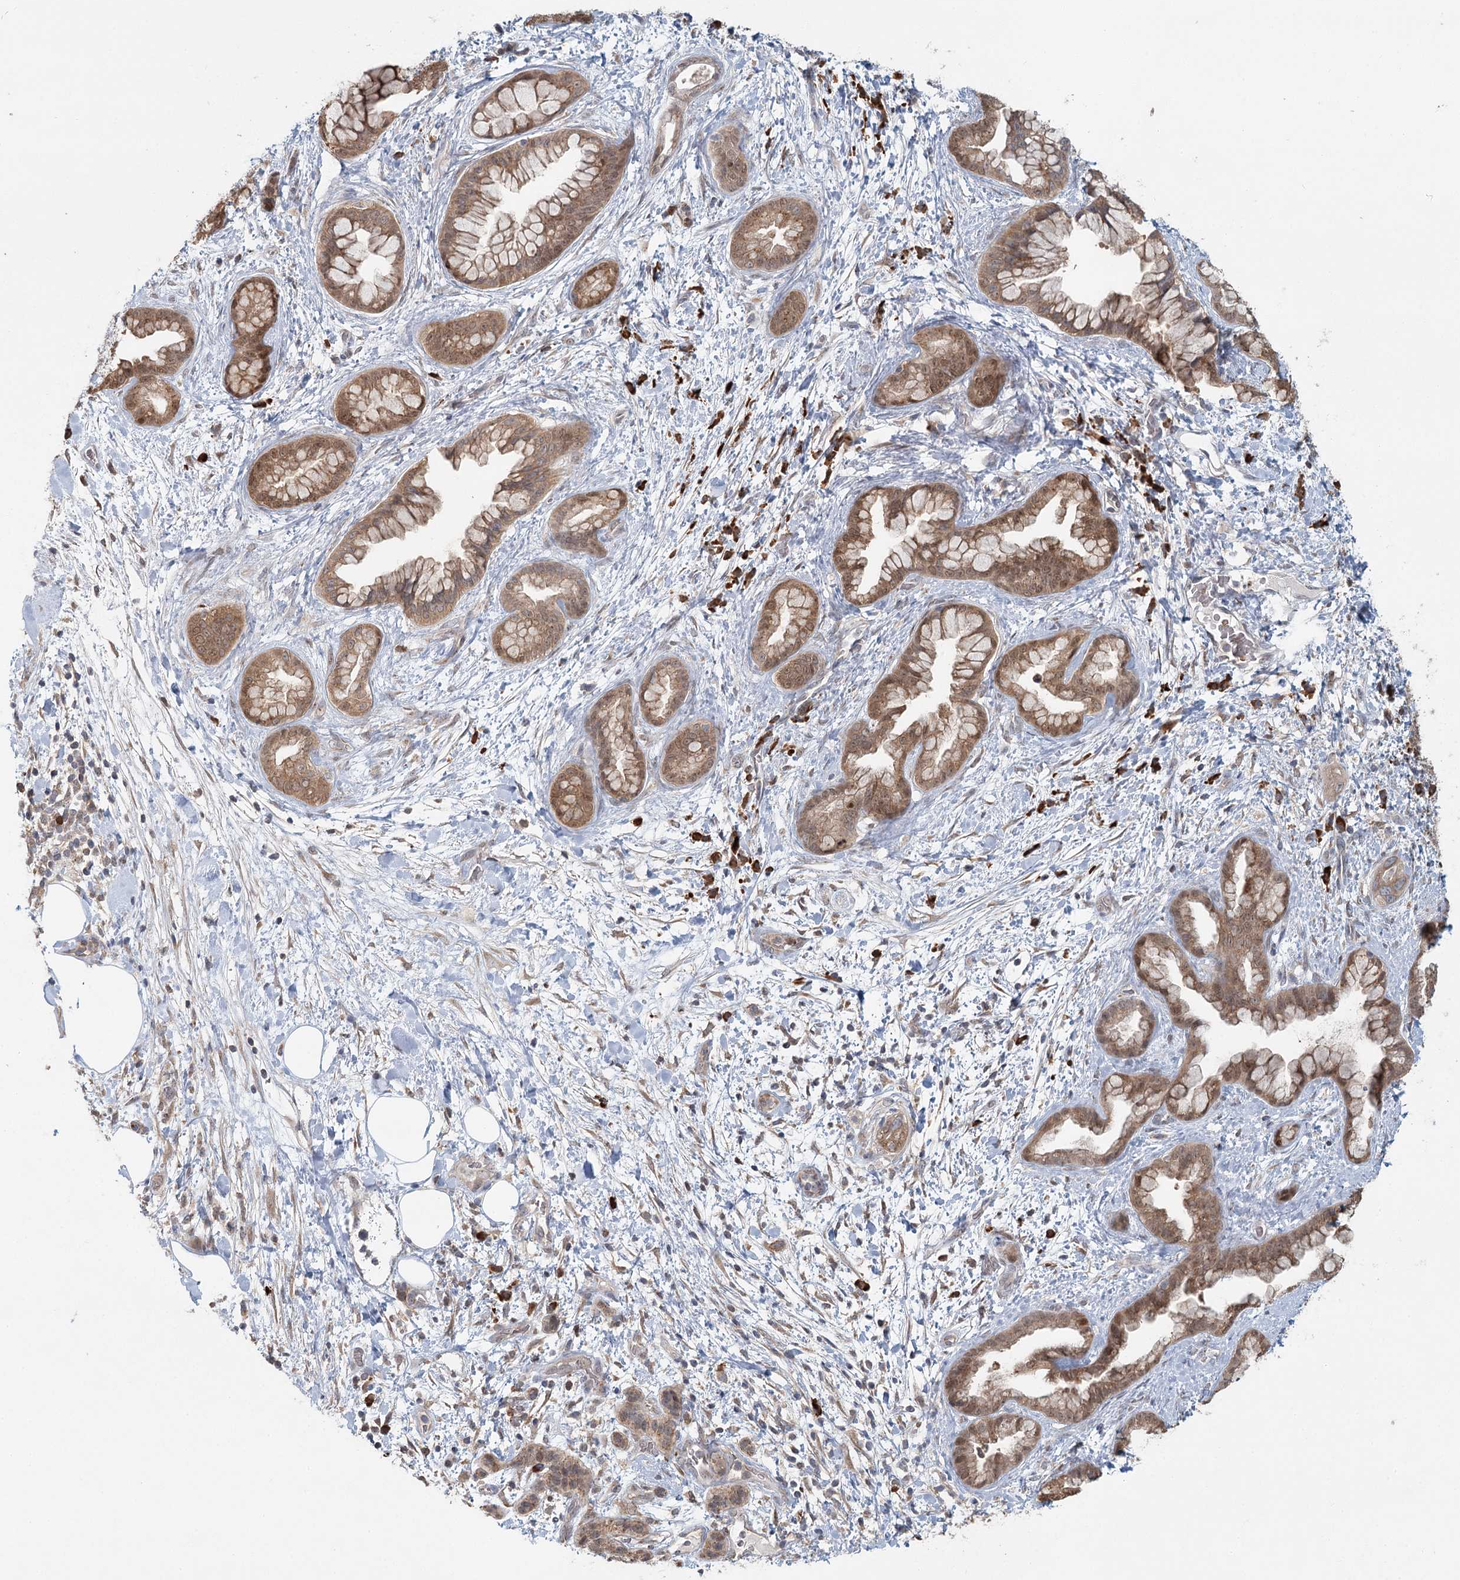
{"staining": {"intensity": "moderate", "quantity": ">75%", "location": "cytoplasmic/membranous,nuclear"}, "tissue": "pancreatic cancer", "cell_type": "Tumor cells", "image_type": "cancer", "snomed": [{"axis": "morphology", "description": "Adenocarcinoma, NOS"}, {"axis": "topography", "description": "Pancreas"}], "caption": "Approximately >75% of tumor cells in human adenocarcinoma (pancreatic) exhibit moderate cytoplasmic/membranous and nuclear protein expression as visualized by brown immunohistochemical staining.", "gene": "ADK", "patient": {"sex": "female", "age": 78}}